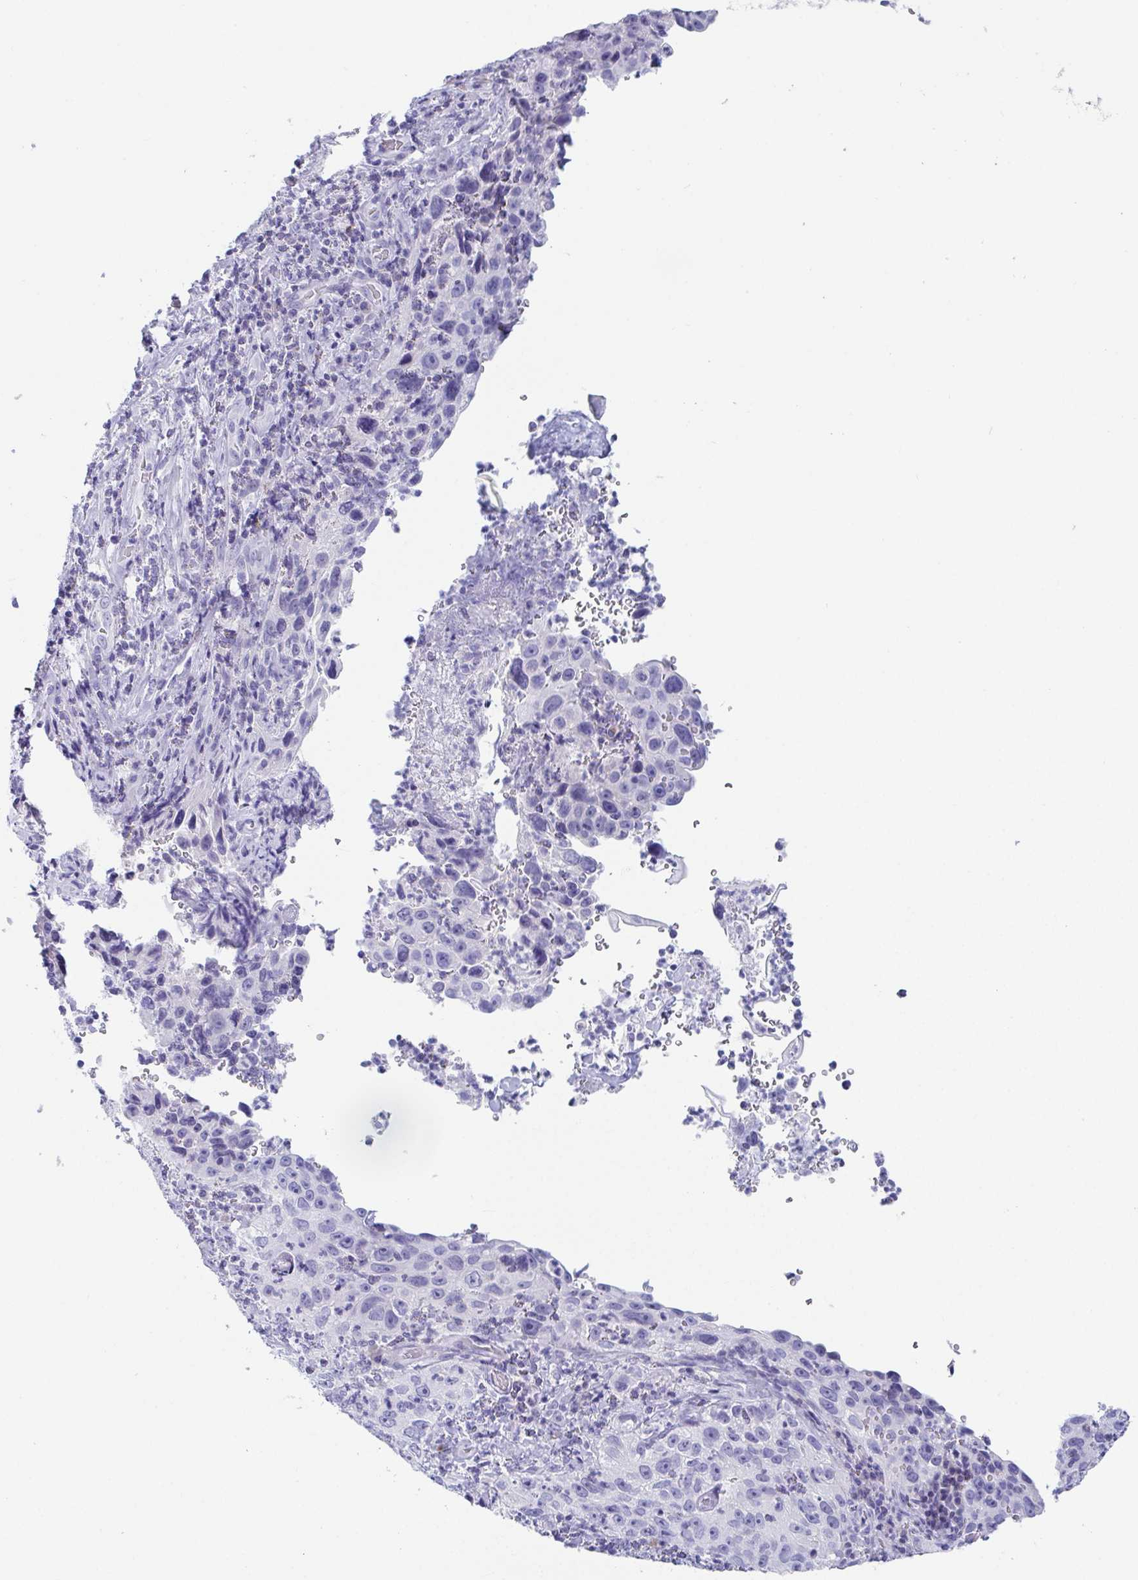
{"staining": {"intensity": "negative", "quantity": "none", "location": "none"}, "tissue": "cervical cancer", "cell_type": "Tumor cells", "image_type": "cancer", "snomed": [{"axis": "morphology", "description": "Squamous cell carcinoma, NOS"}, {"axis": "topography", "description": "Cervix"}], "caption": "The immunohistochemistry micrograph has no significant positivity in tumor cells of cervical cancer (squamous cell carcinoma) tissue.", "gene": "PLA2G1B", "patient": {"sex": "female", "age": 30}}